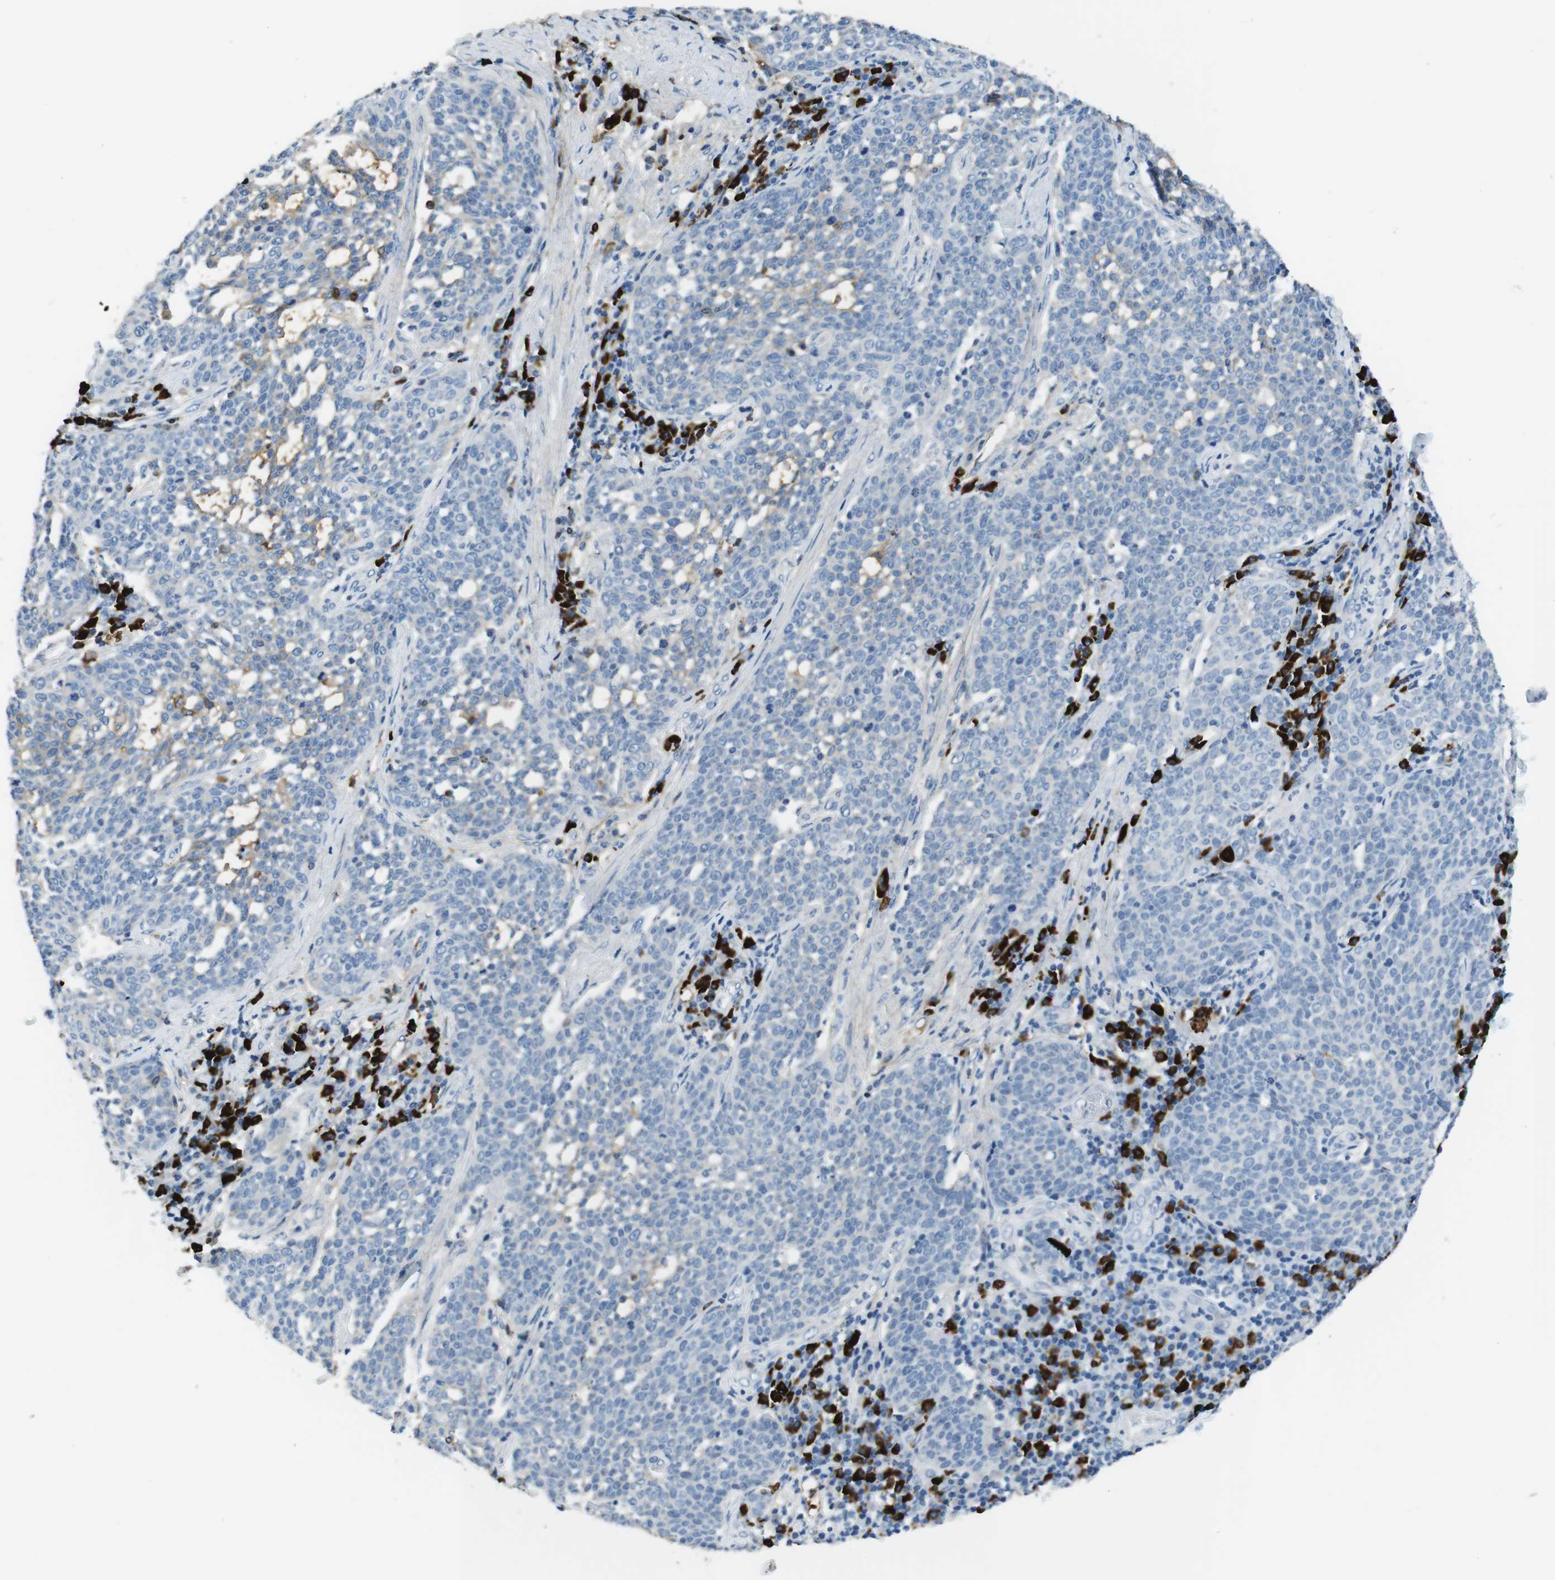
{"staining": {"intensity": "negative", "quantity": "none", "location": "none"}, "tissue": "cervical cancer", "cell_type": "Tumor cells", "image_type": "cancer", "snomed": [{"axis": "morphology", "description": "Squamous cell carcinoma, NOS"}, {"axis": "topography", "description": "Cervix"}], "caption": "A high-resolution histopathology image shows immunohistochemistry staining of squamous cell carcinoma (cervical), which shows no significant staining in tumor cells.", "gene": "SLC35A3", "patient": {"sex": "female", "age": 34}}